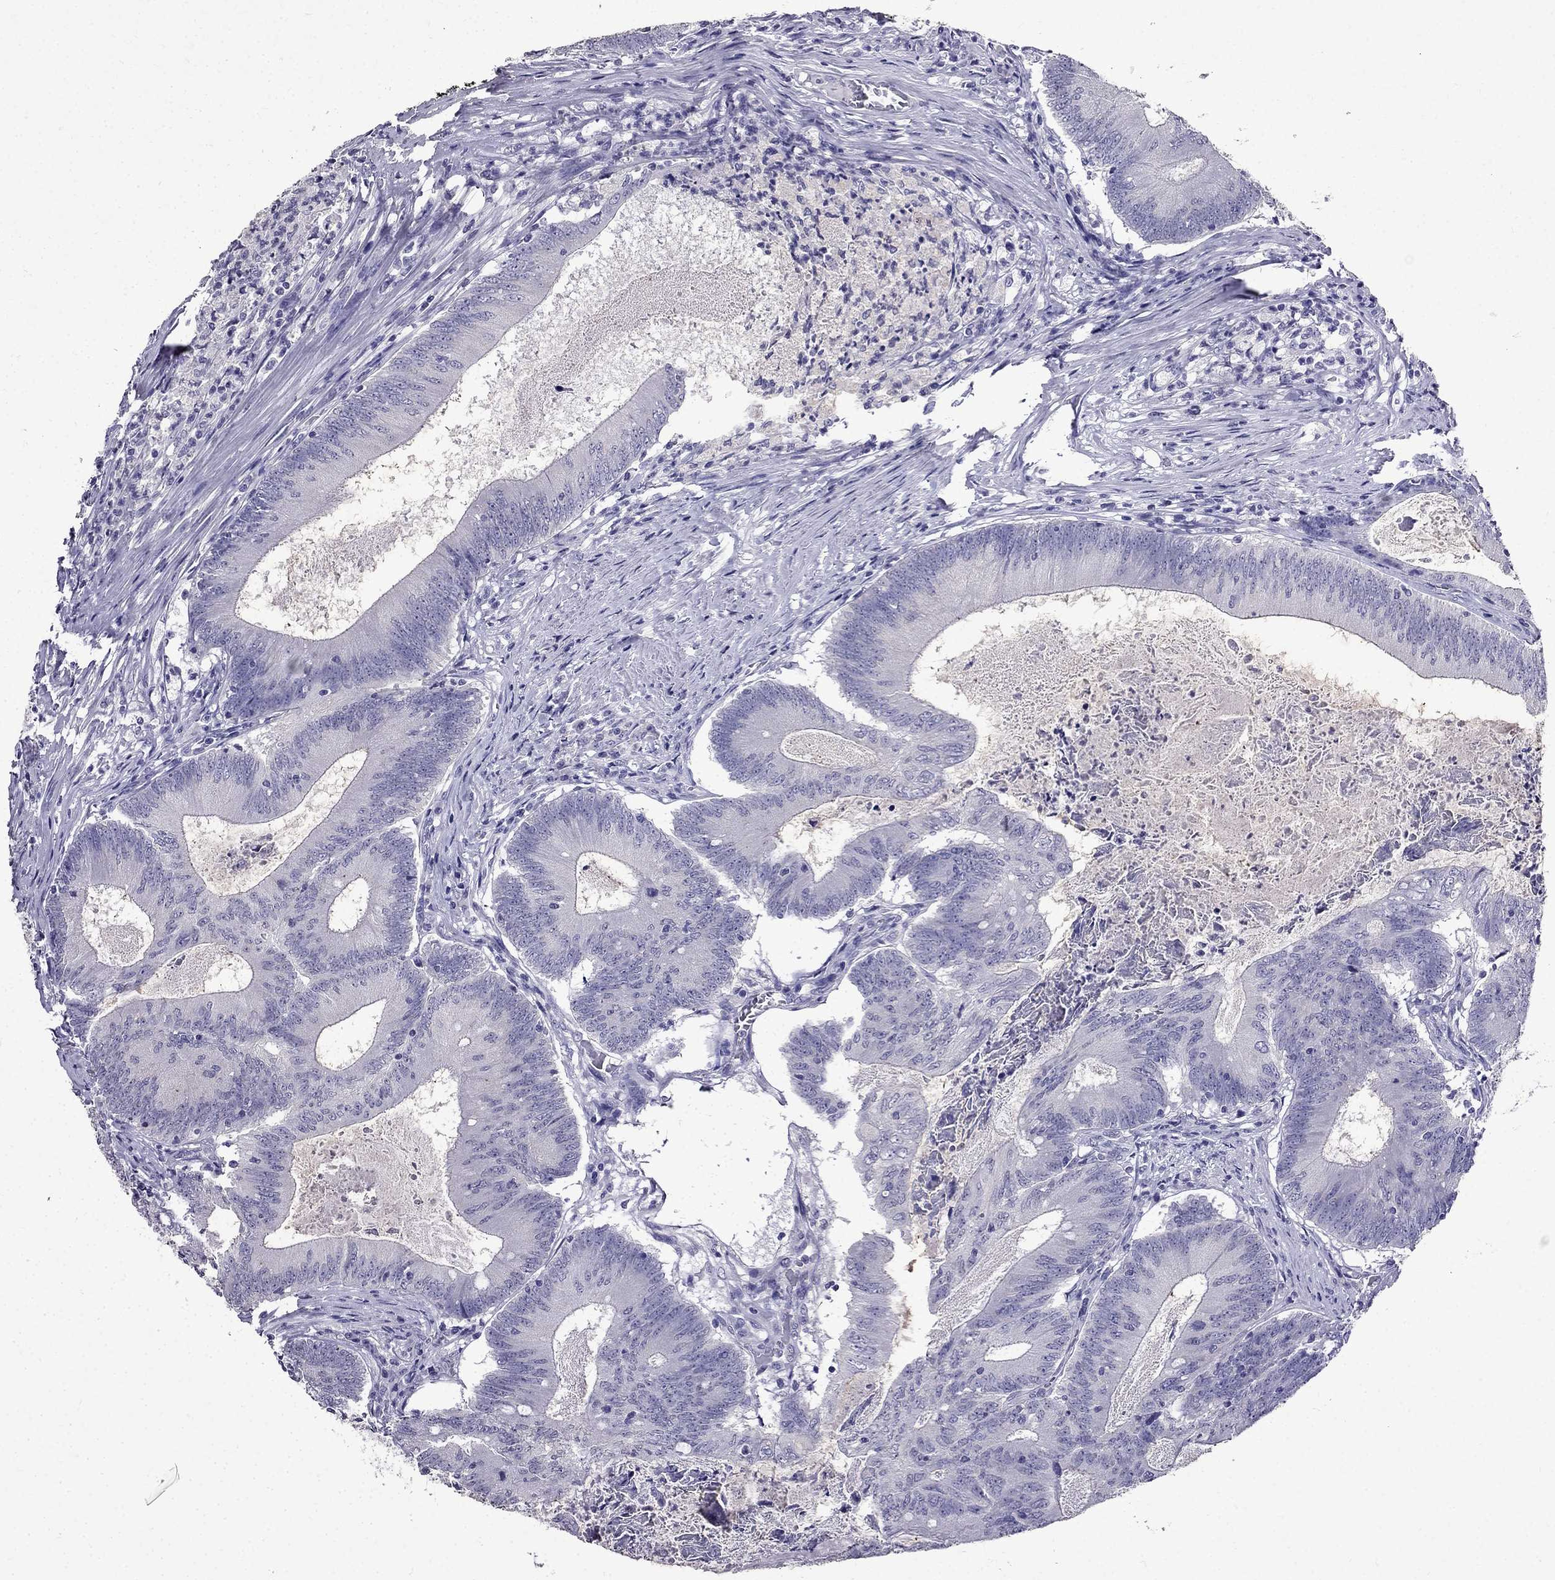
{"staining": {"intensity": "negative", "quantity": "none", "location": "none"}, "tissue": "colorectal cancer", "cell_type": "Tumor cells", "image_type": "cancer", "snomed": [{"axis": "morphology", "description": "Adenocarcinoma, NOS"}, {"axis": "topography", "description": "Colon"}], "caption": "IHC micrograph of colorectal cancer (adenocarcinoma) stained for a protein (brown), which demonstrates no staining in tumor cells.", "gene": "DNAH17", "patient": {"sex": "female", "age": 70}}